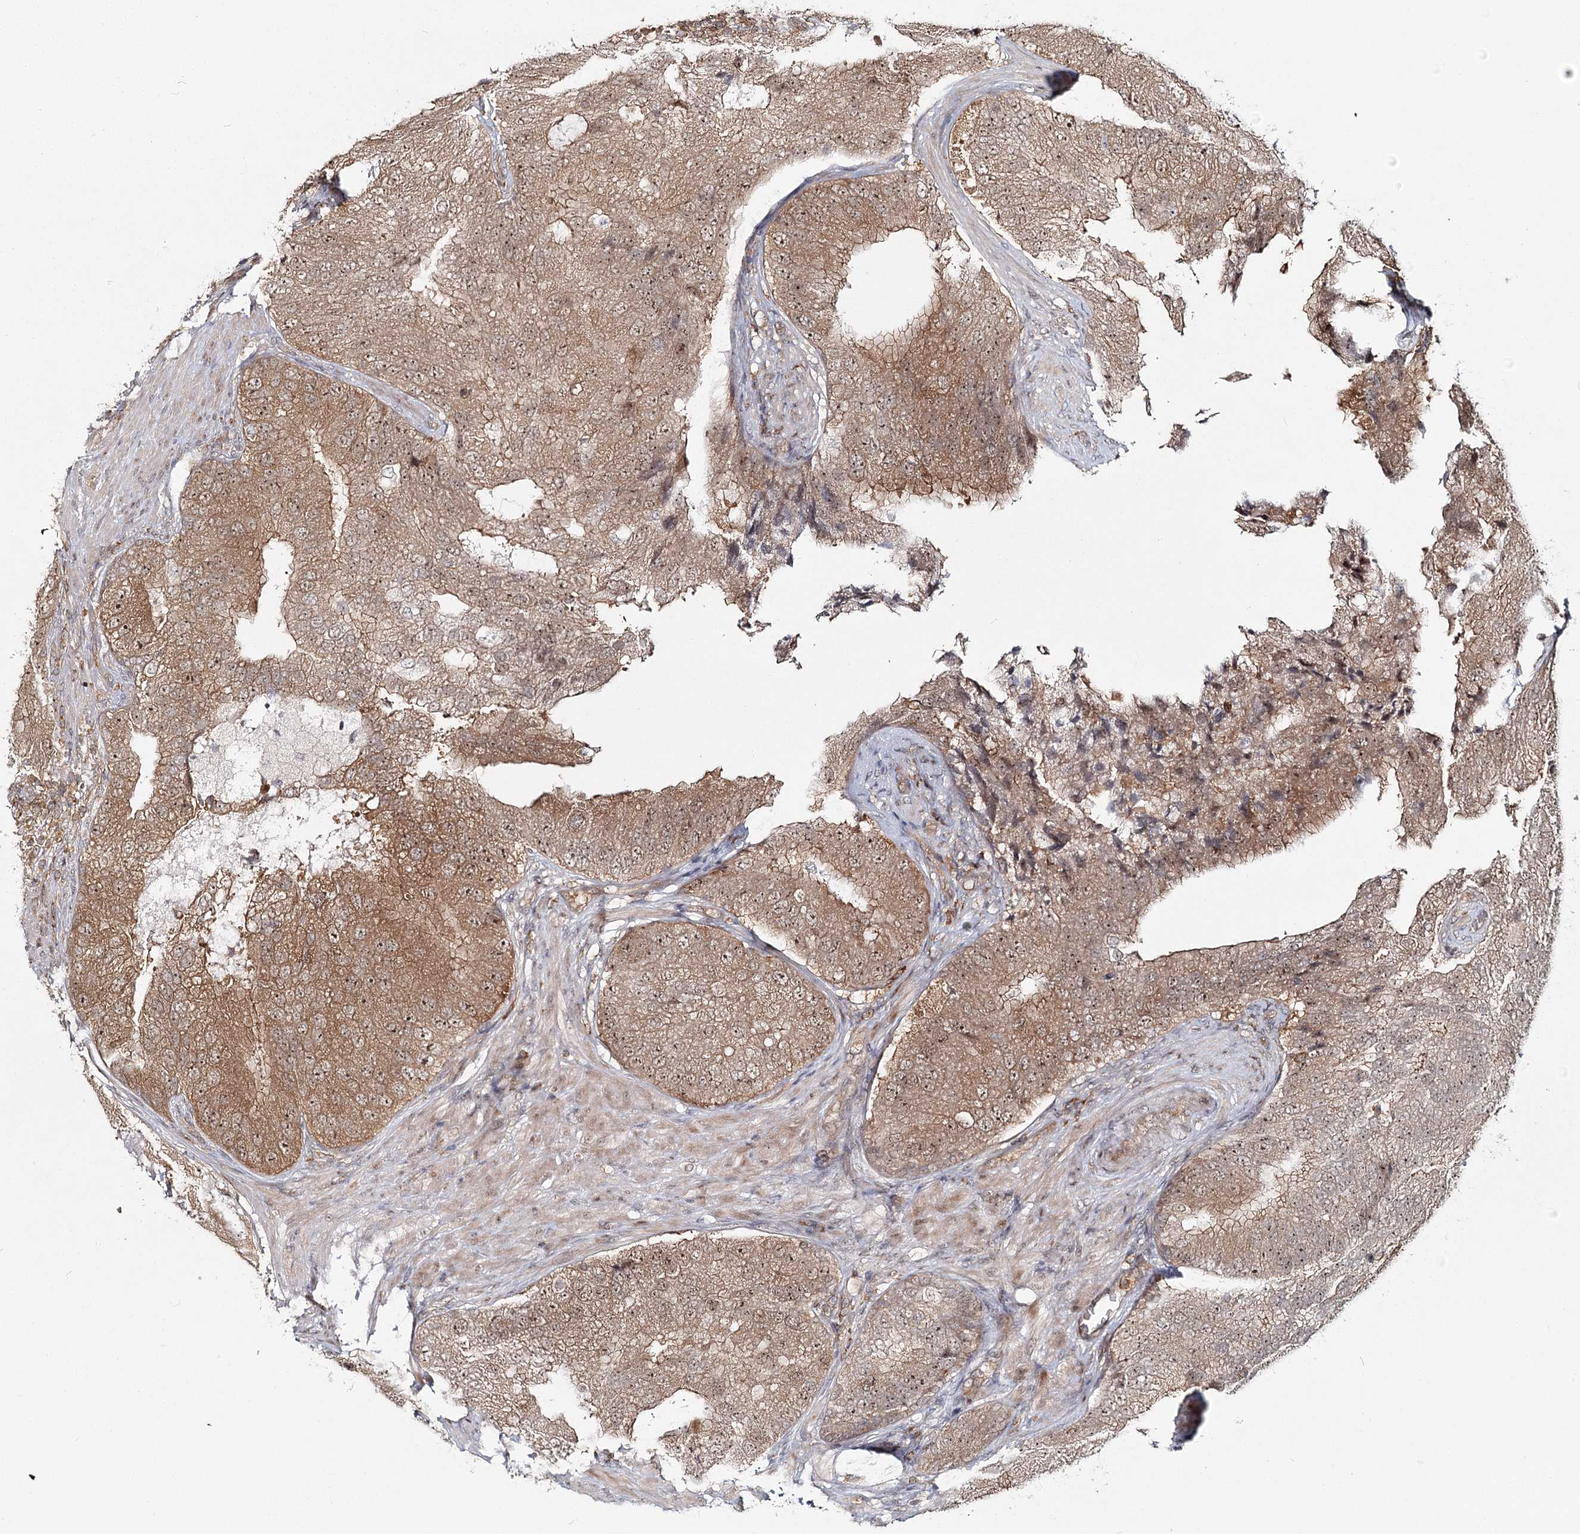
{"staining": {"intensity": "moderate", "quantity": ">75%", "location": "cytoplasmic/membranous,nuclear"}, "tissue": "prostate cancer", "cell_type": "Tumor cells", "image_type": "cancer", "snomed": [{"axis": "morphology", "description": "Adenocarcinoma, High grade"}, {"axis": "topography", "description": "Prostate"}], "caption": "Approximately >75% of tumor cells in human prostate cancer show moderate cytoplasmic/membranous and nuclear protein positivity as visualized by brown immunohistochemical staining.", "gene": "FAM120B", "patient": {"sex": "male", "age": 70}}